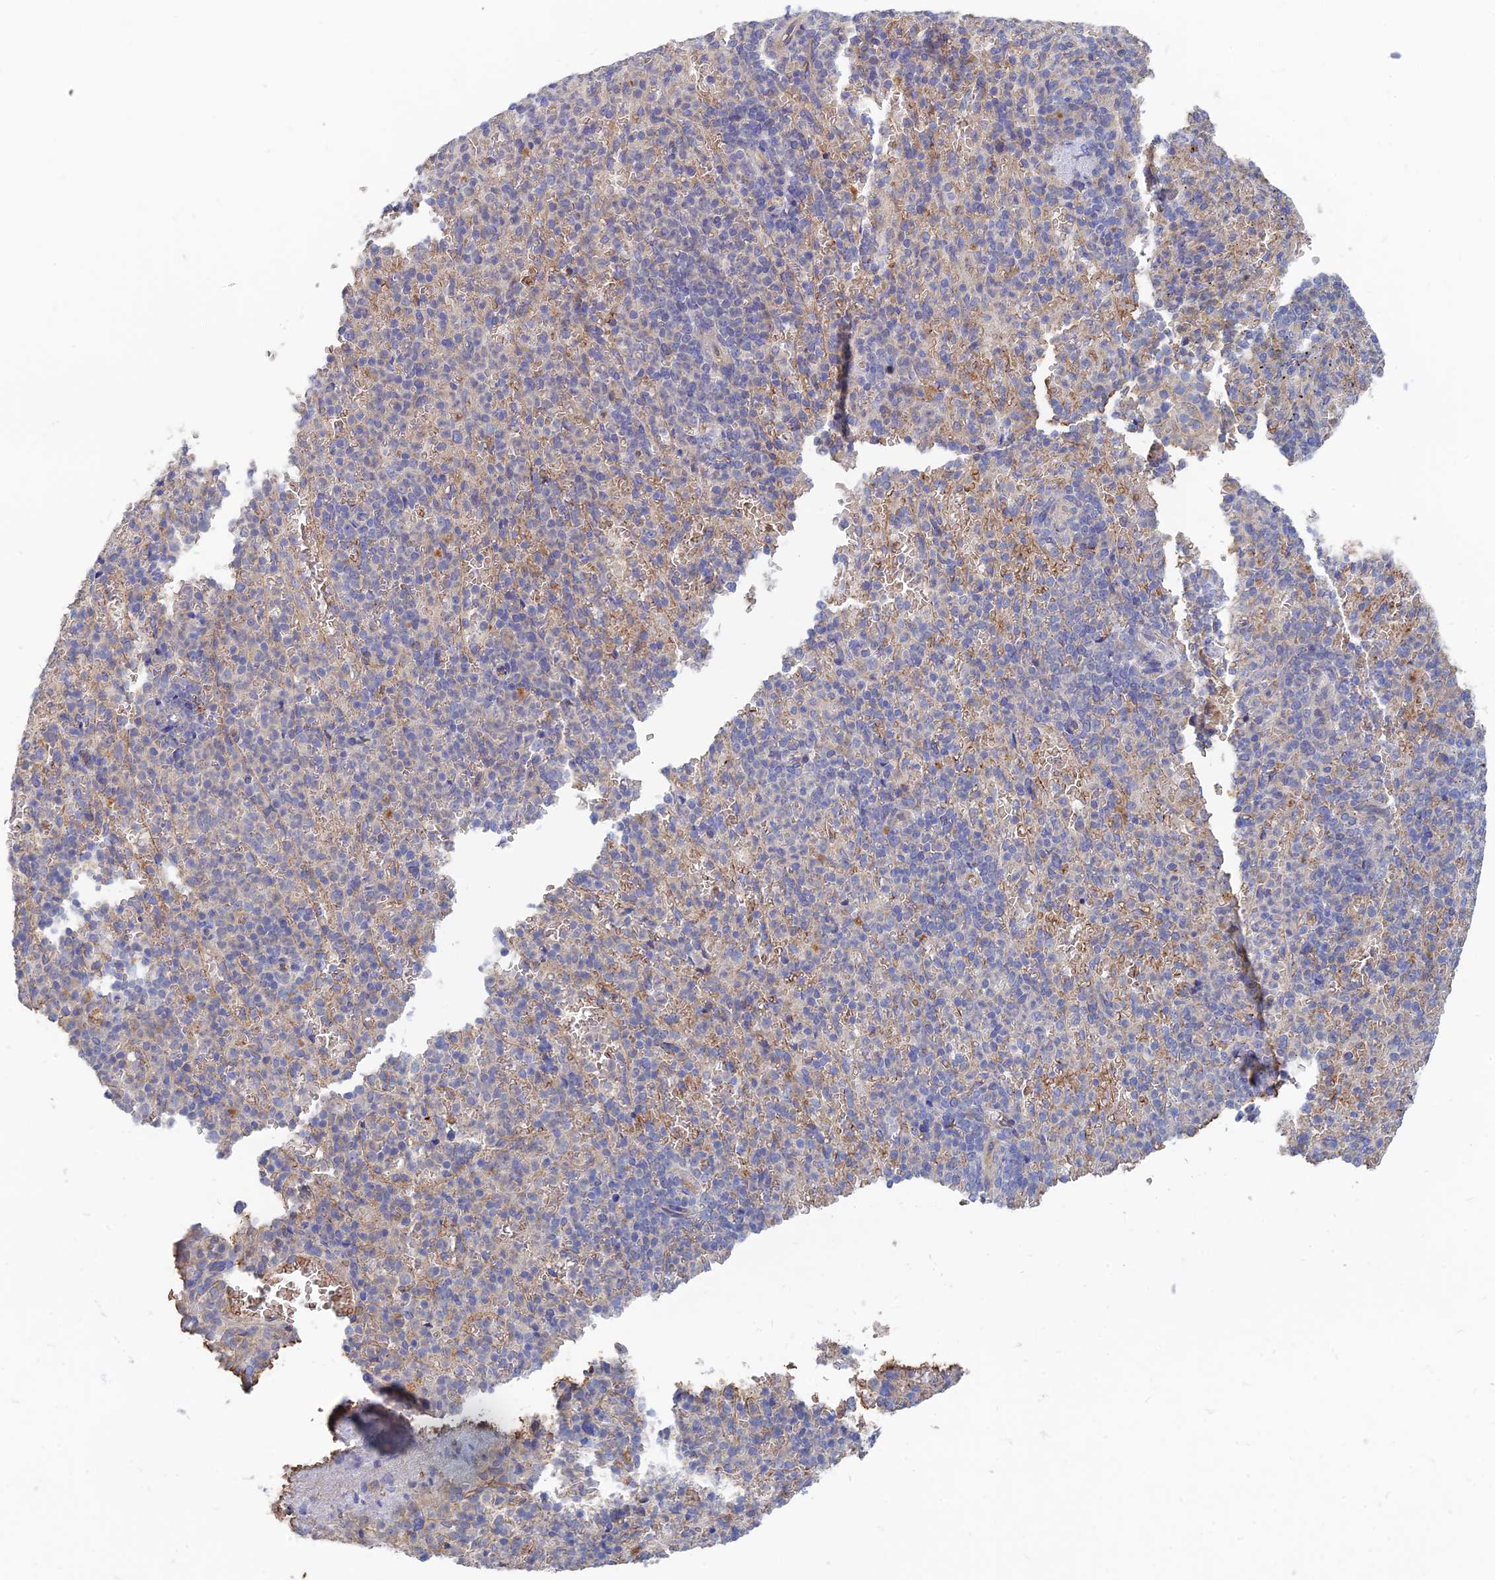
{"staining": {"intensity": "weak", "quantity": "<25%", "location": "cytoplasmic/membranous"}, "tissue": "spleen", "cell_type": "Cells in red pulp", "image_type": "normal", "snomed": [{"axis": "morphology", "description": "Normal tissue, NOS"}, {"axis": "topography", "description": "Spleen"}], "caption": "Spleen stained for a protein using immunohistochemistry displays no staining cells in red pulp.", "gene": "ARRDC1", "patient": {"sex": "female", "age": 74}}